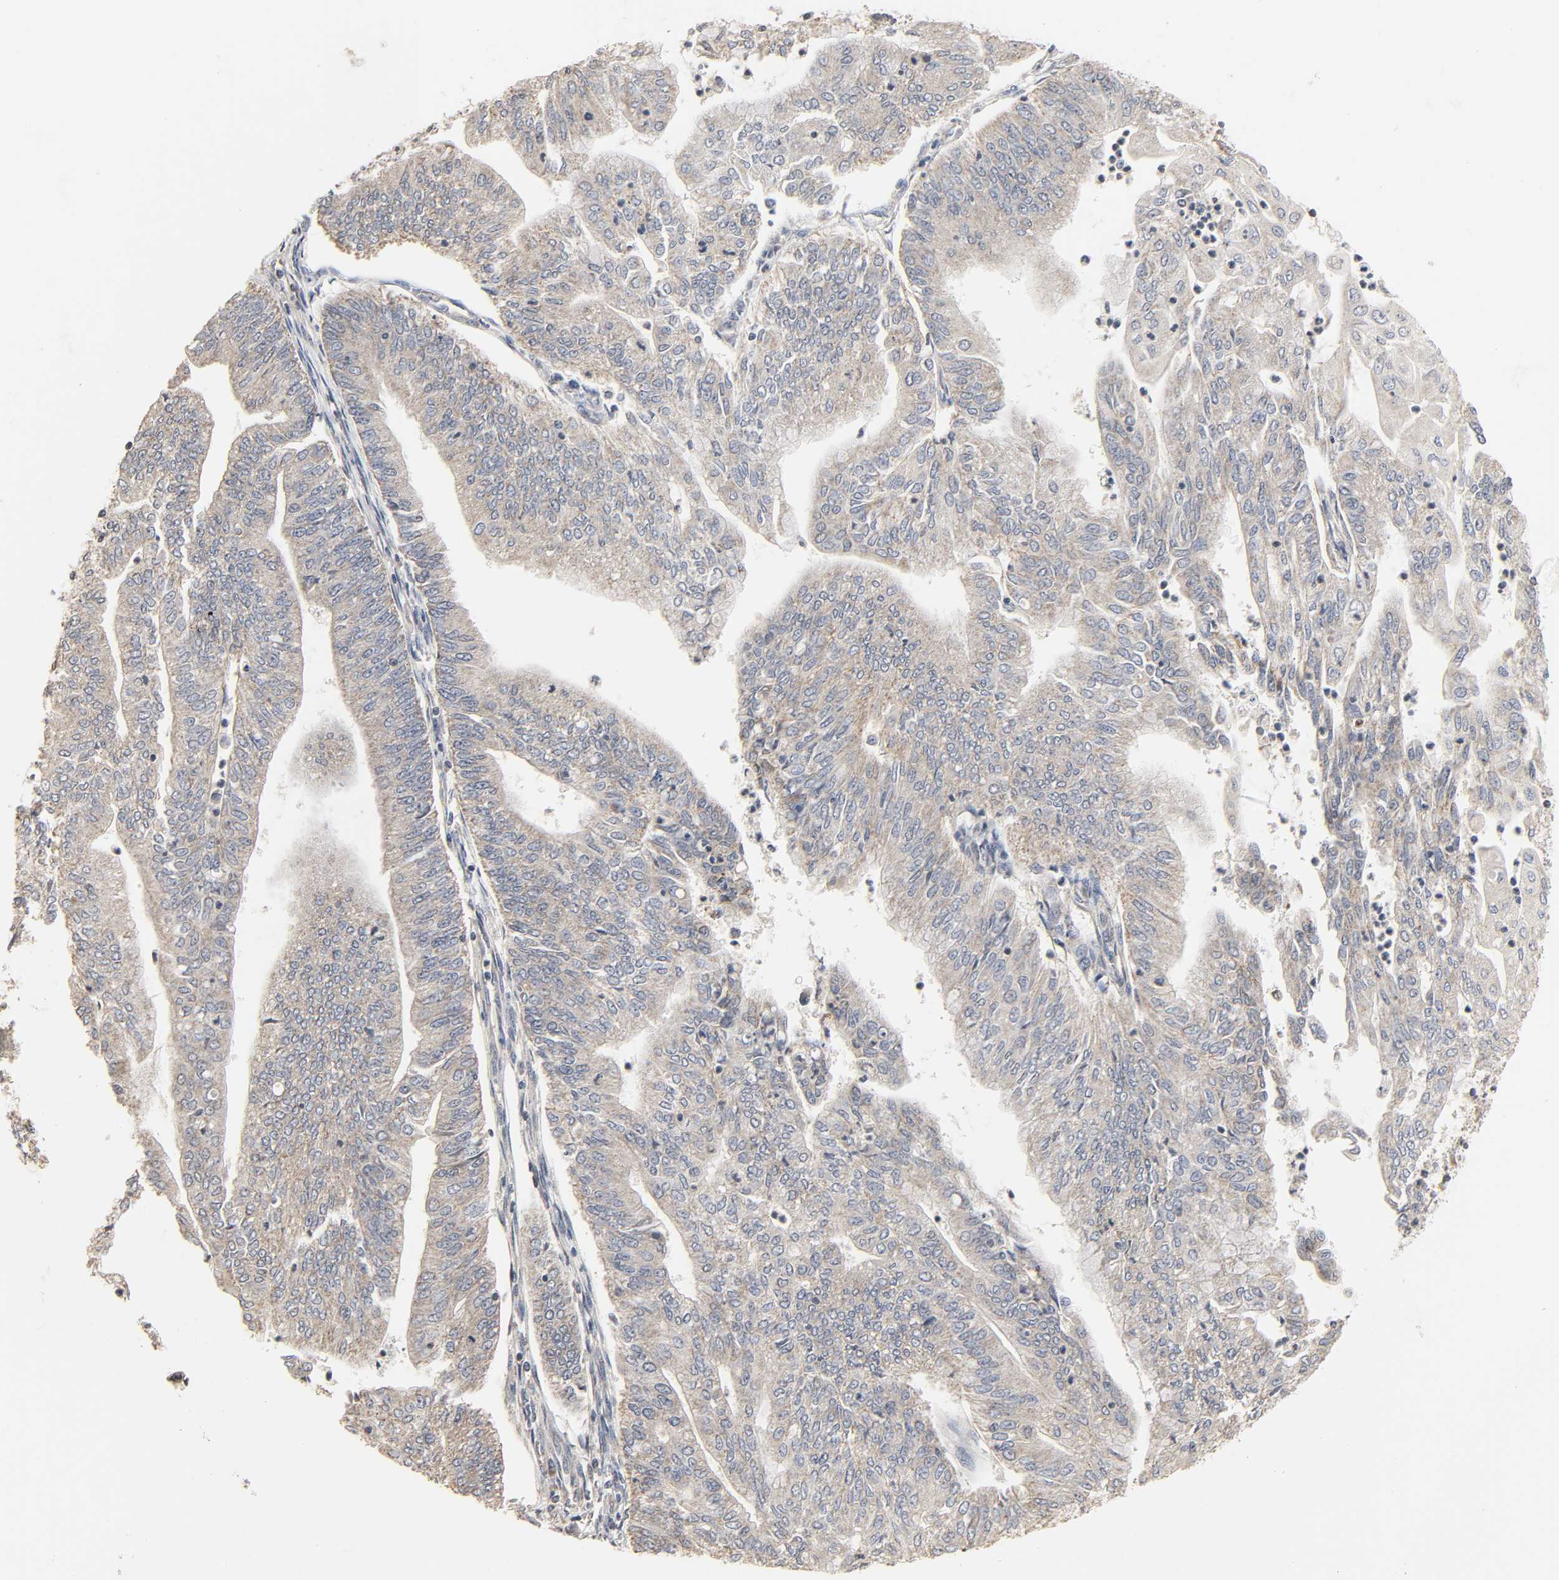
{"staining": {"intensity": "weak", "quantity": ">75%", "location": "cytoplasmic/membranous"}, "tissue": "endometrial cancer", "cell_type": "Tumor cells", "image_type": "cancer", "snomed": [{"axis": "morphology", "description": "Adenocarcinoma, NOS"}, {"axis": "topography", "description": "Endometrium"}], "caption": "Immunohistochemistry staining of endometrial cancer, which reveals low levels of weak cytoplasmic/membranous staining in approximately >75% of tumor cells indicating weak cytoplasmic/membranous protein positivity. The staining was performed using DAB (brown) for protein detection and nuclei were counterstained in hematoxylin (blue).", "gene": "CLEC4E", "patient": {"sex": "female", "age": 59}}